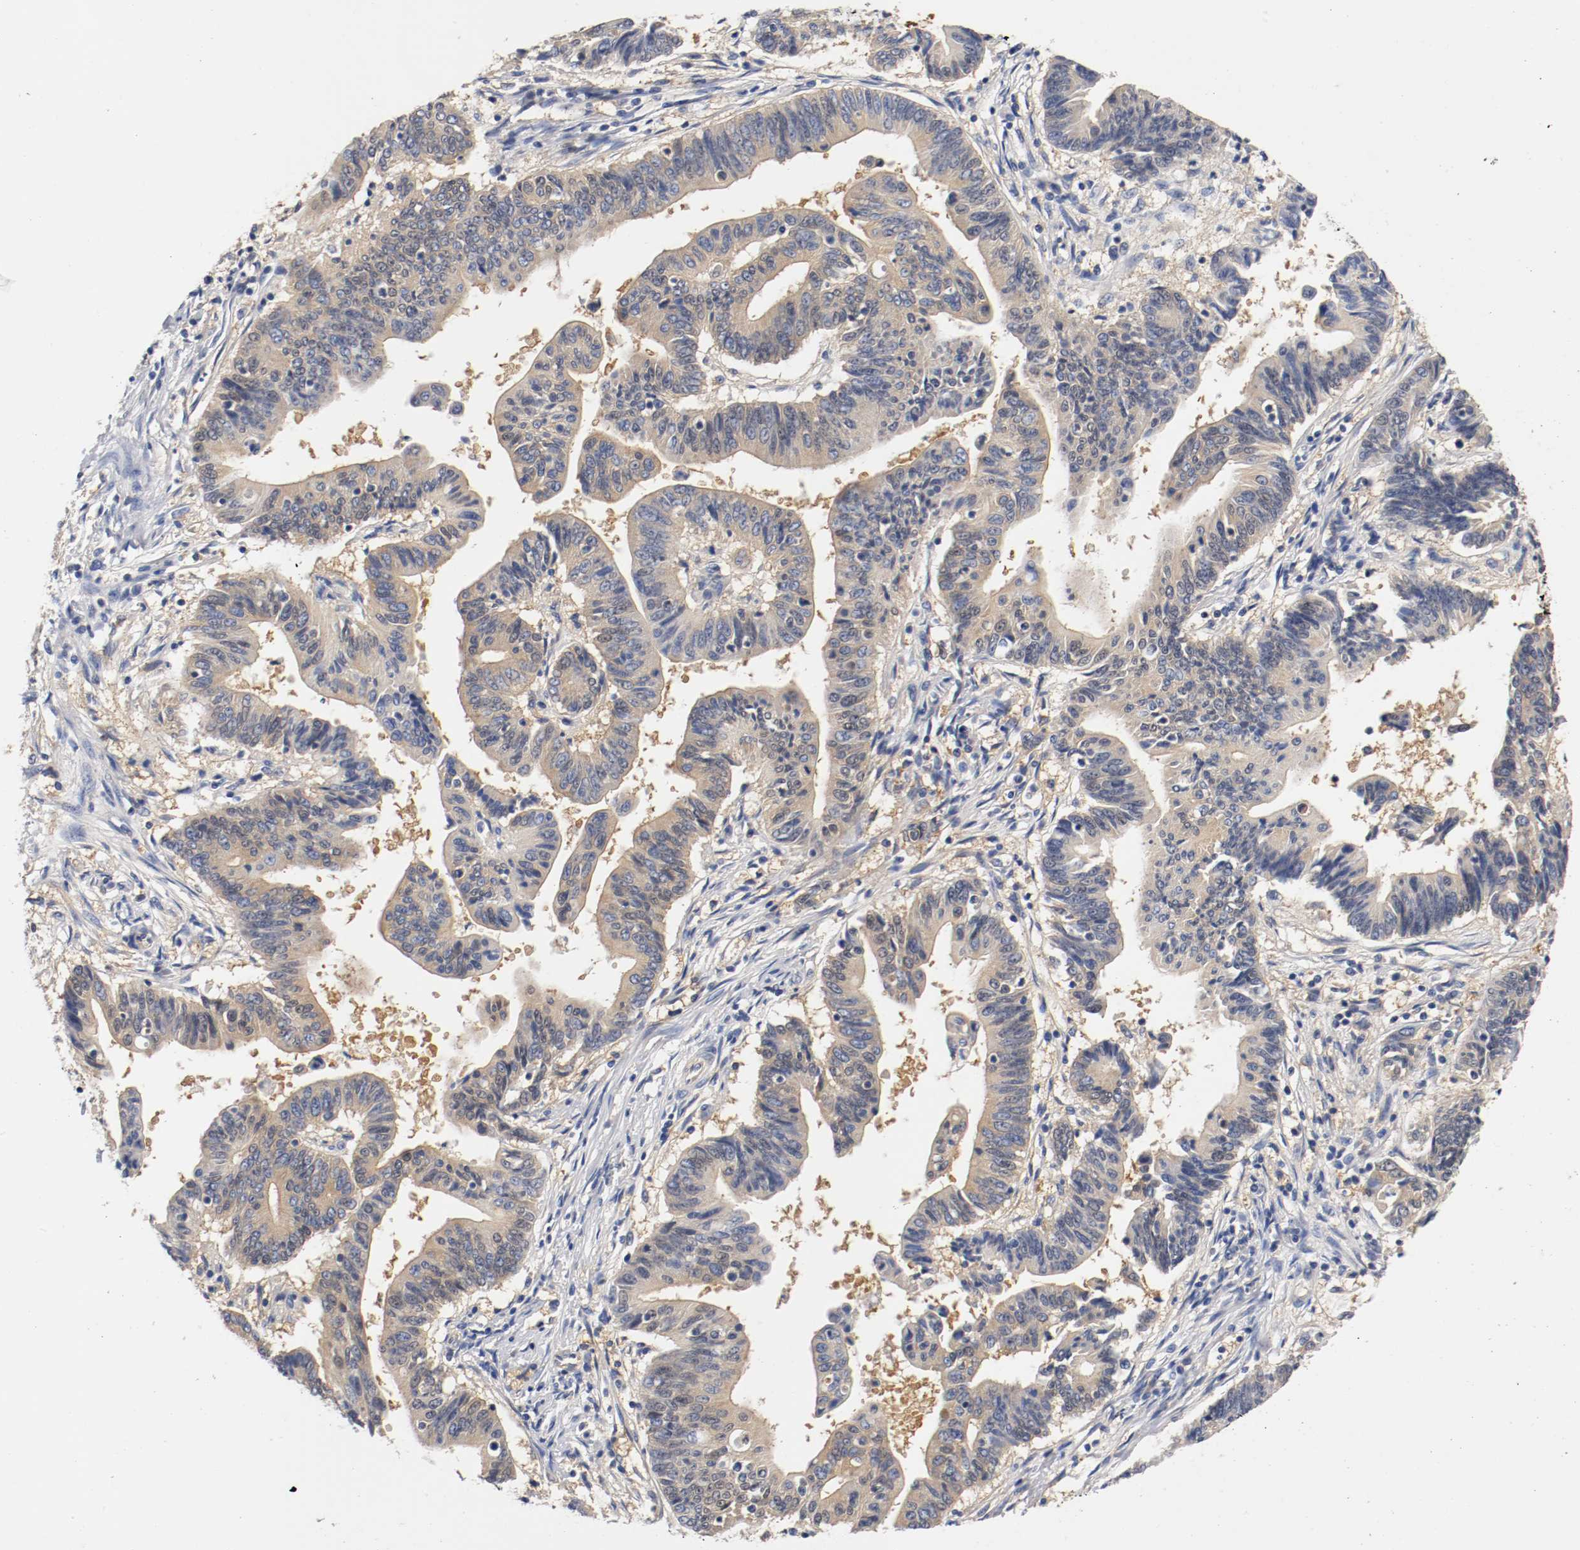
{"staining": {"intensity": "moderate", "quantity": ">75%", "location": "cytoplasmic/membranous"}, "tissue": "pancreatic cancer", "cell_type": "Tumor cells", "image_type": "cancer", "snomed": [{"axis": "morphology", "description": "Adenocarcinoma, NOS"}, {"axis": "topography", "description": "Pancreas"}], "caption": "This micrograph exhibits pancreatic cancer (adenocarcinoma) stained with immunohistochemistry to label a protein in brown. The cytoplasmic/membranous of tumor cells show moderate positivity for the protein. Nuclei are counter-stained blue.", "gene": "HGS", "patient": {"sex": "female", "age": 48}}